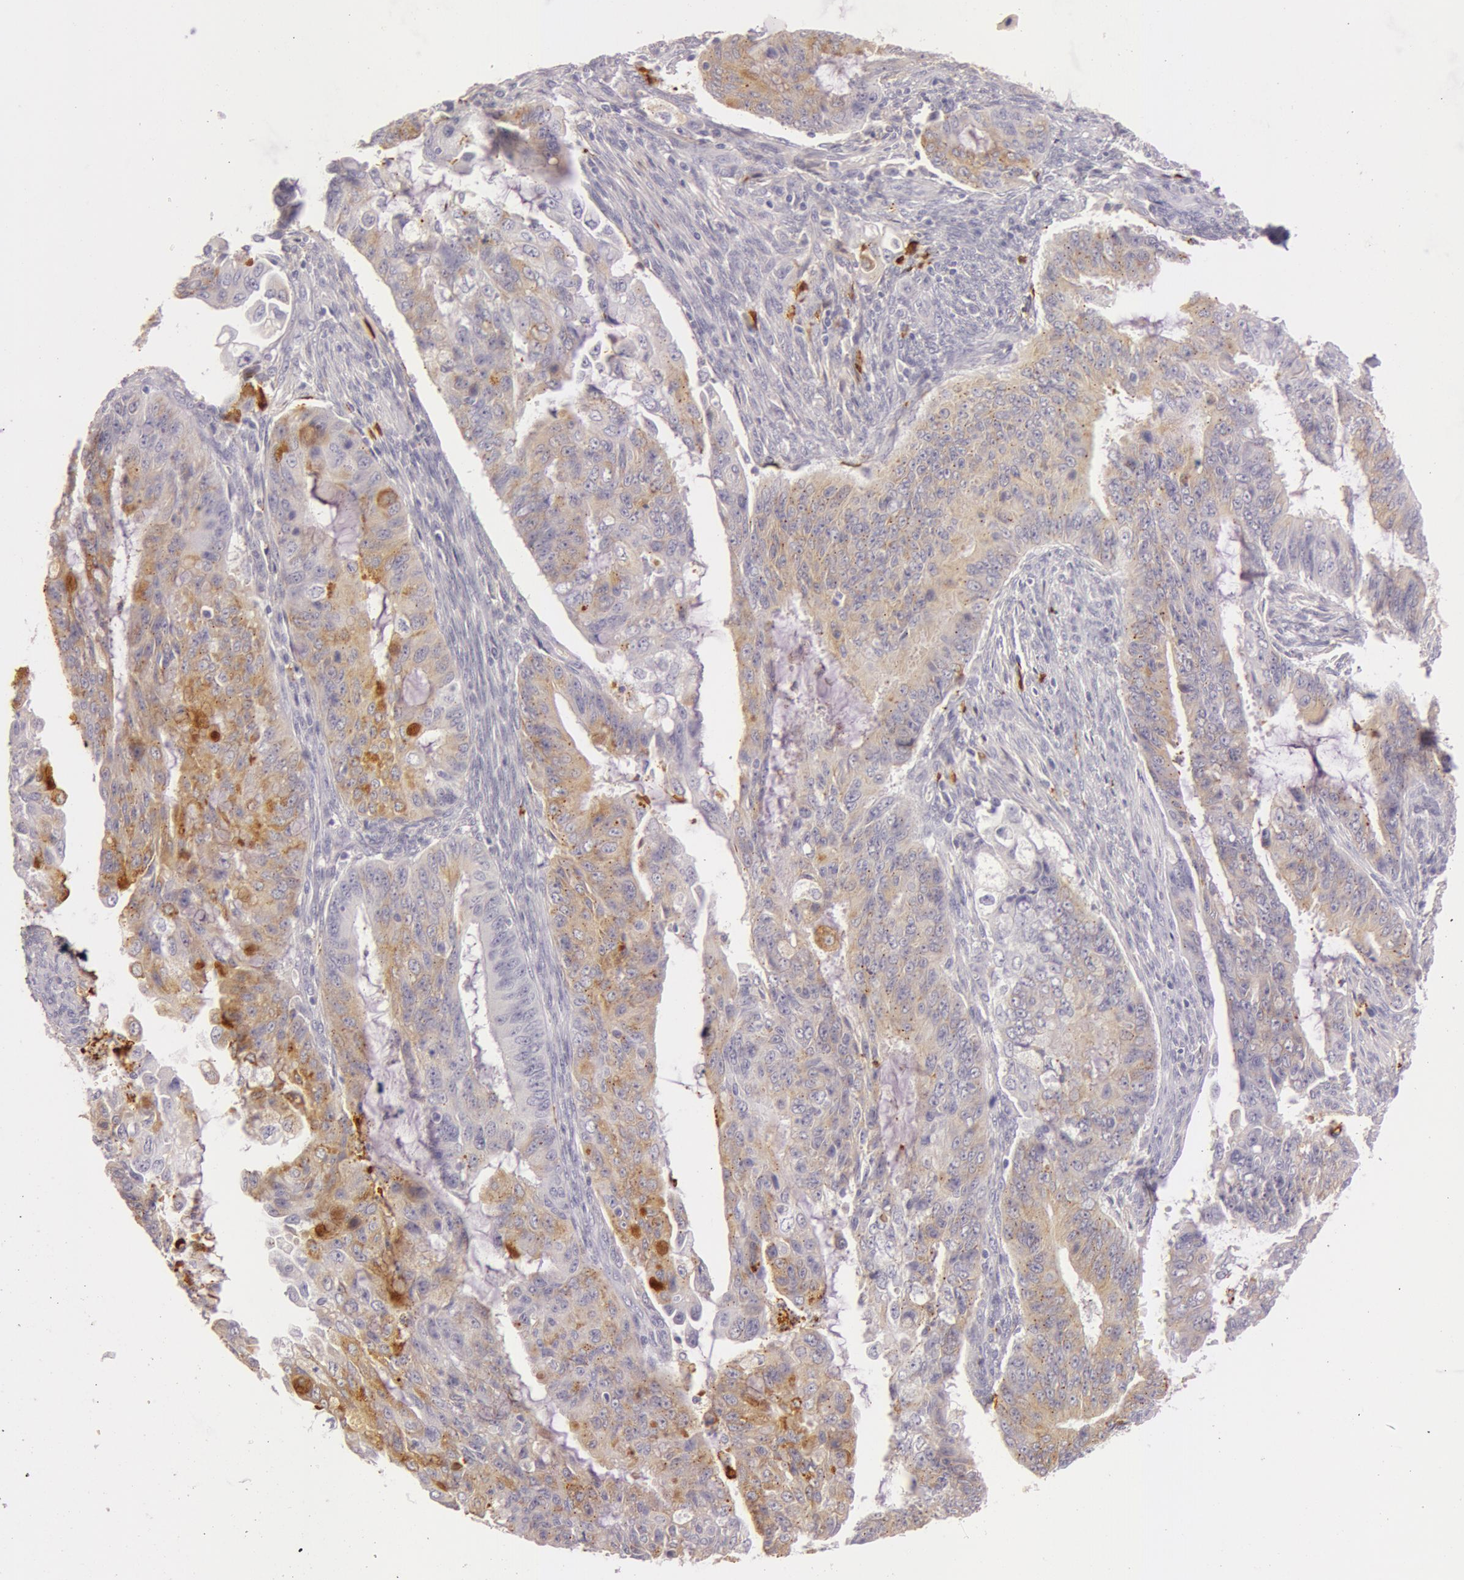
{"staining": {"intensity": "moderate", "quantity": "25%-75%", "location": "cytoplasmic/membranous"}, "tissue": "endometrial cancer", "cell_type": "Tumor cells", "image_type": "cancer", "snomed": [{"axis": "morphology", "description": "Adenocarcinoma, NOS"}, {"axis": "topography", "description": "Endometrium"}], "caption": "A high-resolution micrograph shows IHC staining of endometrial cancer, which shows moderate cytoplasmic/membranous staining in approximately 25%-75% of tumor cells.", "gene": "C4BPA", "patient": {"sex": "female", "age": 75}}